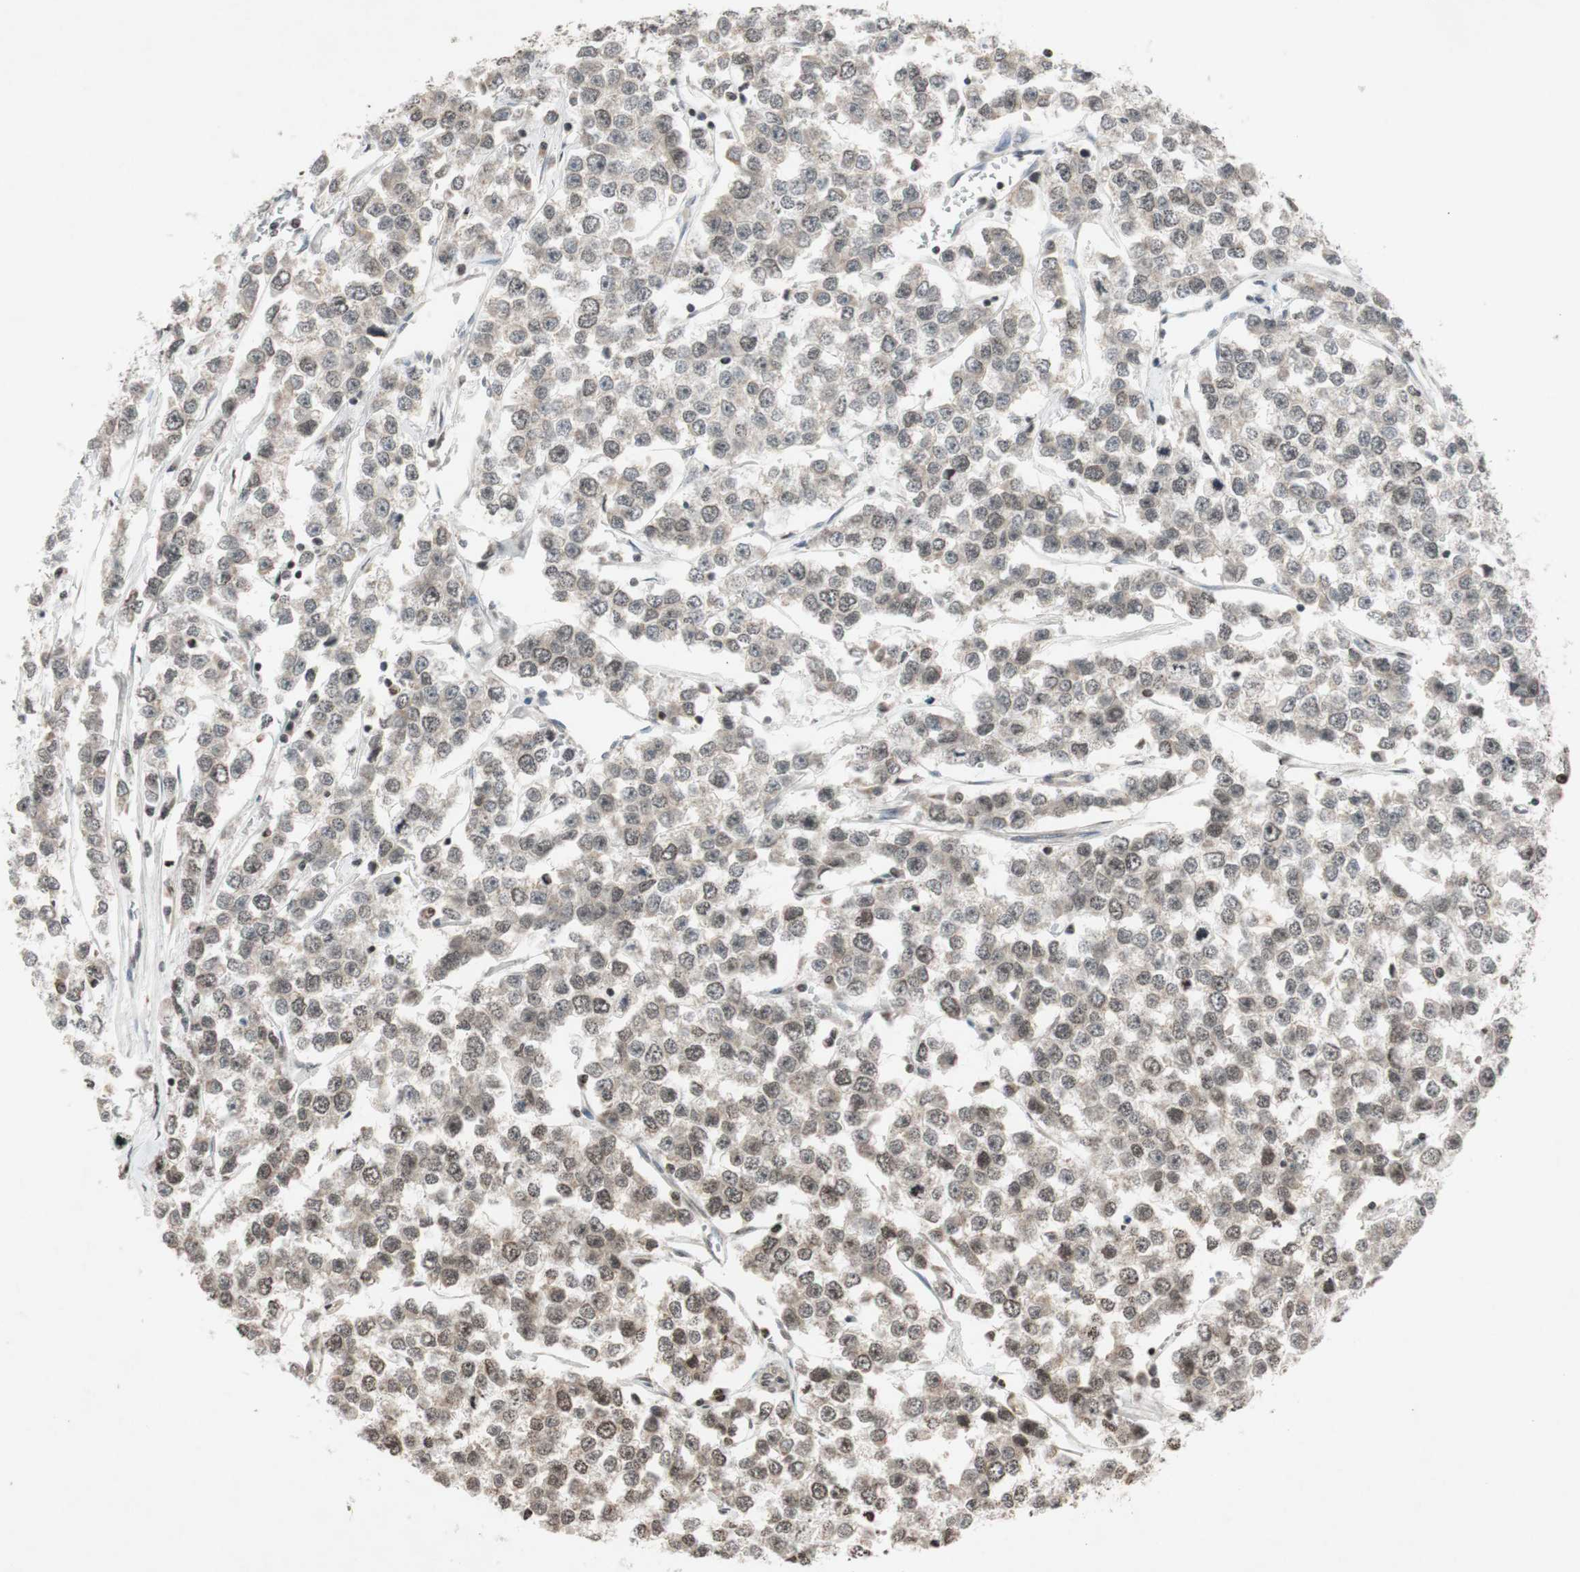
{"staining": {"intensity": "weak", "quantity": "25%-75%", "location": "nuclear"}, "tissue": "testis cancer", "cell_type": "Tumor cells", "image_type": "cancer", "snomed": [{"axis": "morphology", "description": "Seminoma, NOS"}, {"axis": "morphology", "description": "Carcinoma, Embryonal, NOS"}, {"axis": "topography", "description": "Testis"}], "caption": "Human embryonal carcinoma (testis) stained for a protein (brown) displays weak nuclear positive staining in approximately 25%-75% of tumor cells.", "gene": "MCM6", "patient": {"sex": "male", "age": 52}}